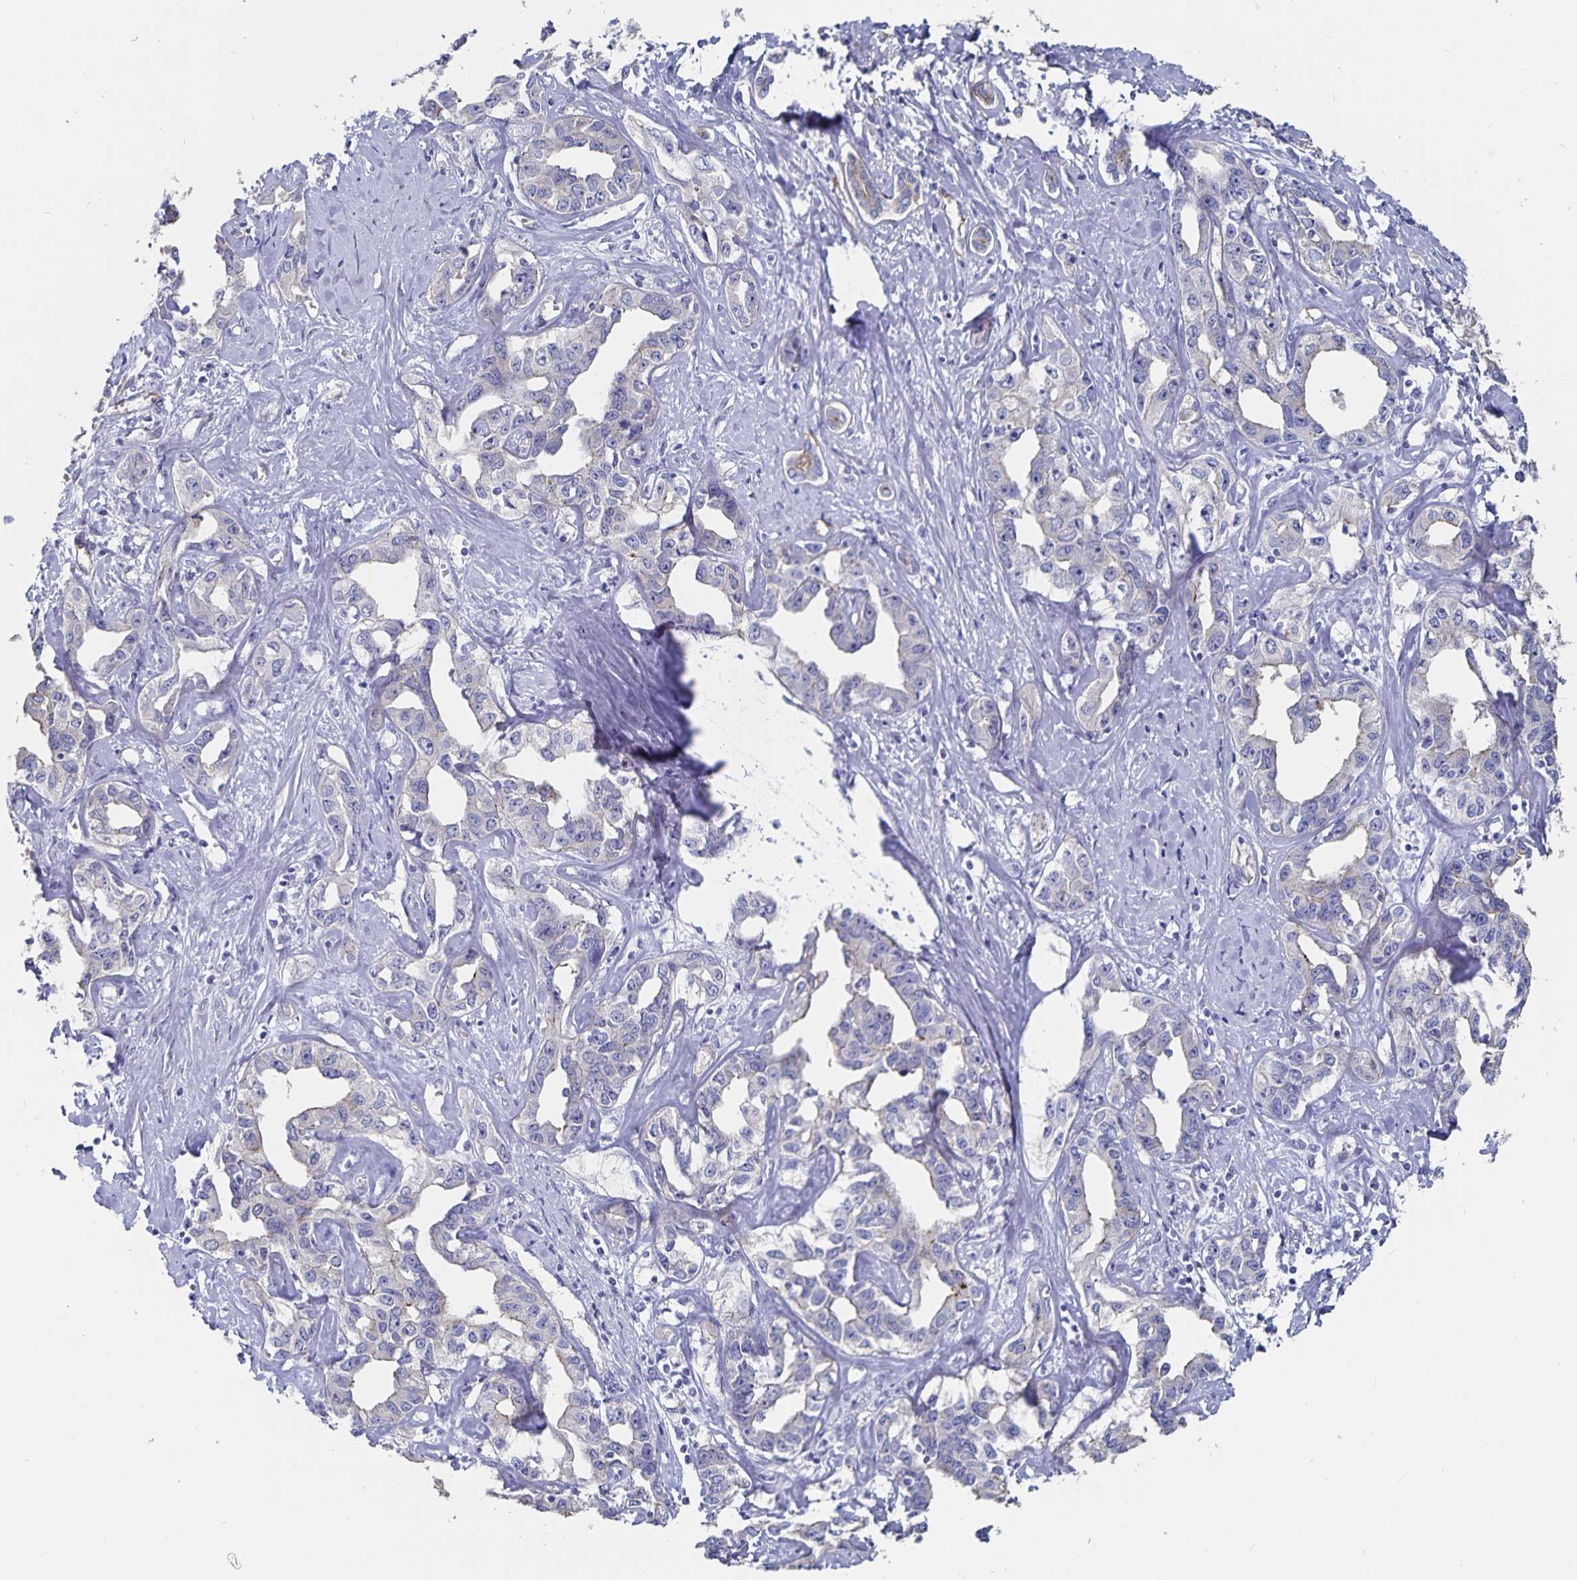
{"staining": {"intensity": "negative", "quantity": "none", "location": "none"}, "tissue": "liver cancer", "cell_type": "Tumor cells", "image_type": "cancer", "snomed": [{"axis": "morphology", "description": "Cholangiocarcinoma"}, {"axis": "topography", "description": "Liver"}], "caption": "Tumor cells show no significant protein staining in liver cancer (cholangiocarcinoma). Brightfield microscopy of IHC stained with DAB (3,3'-diaminobenzidine) (brown) and hematoxylin (blue), captured at high magnification.", "gene": "SSTR1", "patient": {"sex": "male", "age": 59}}